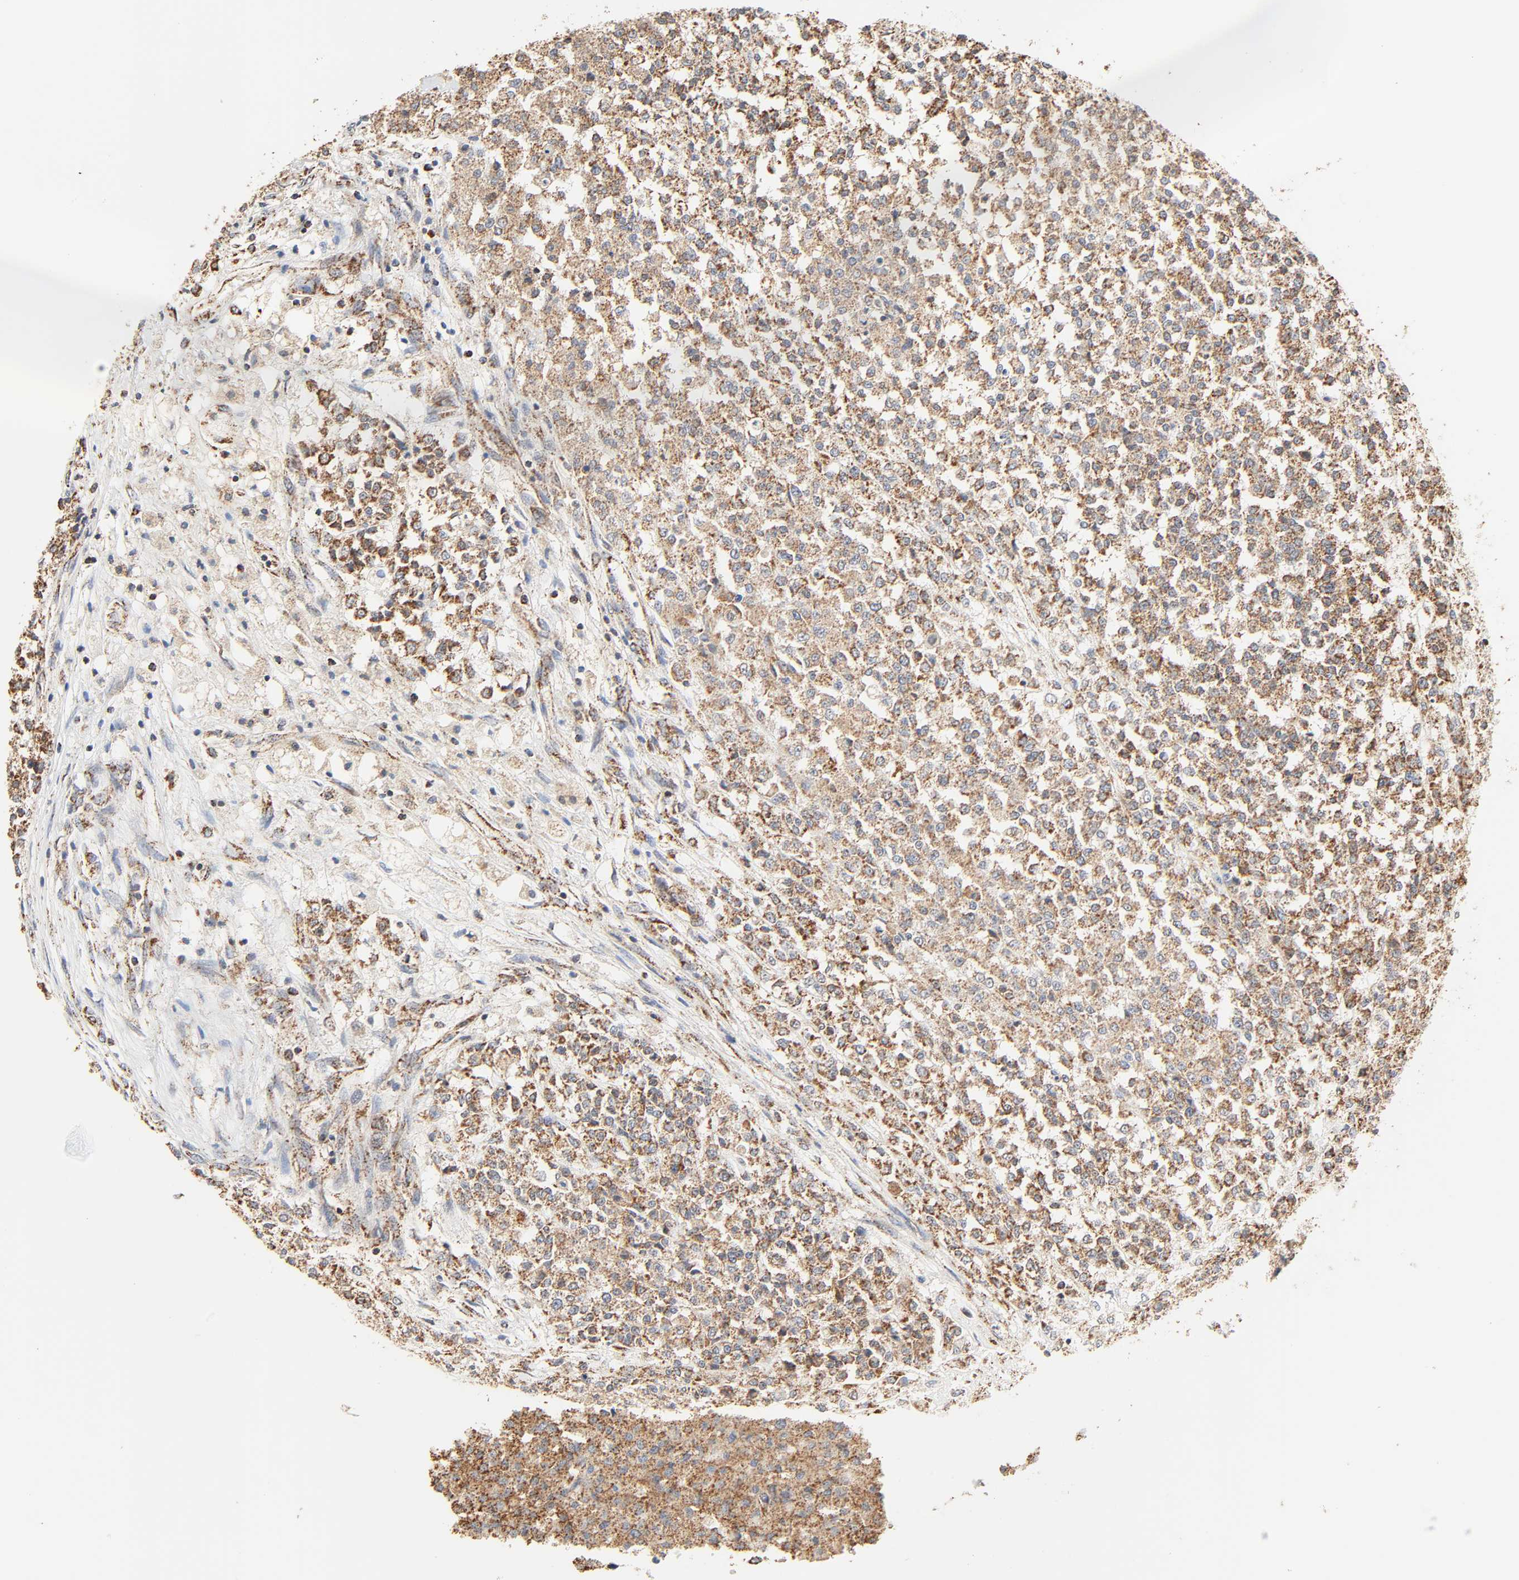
{"staining": {"intensity": "moderate", "quantity": ">75%", "location": "cytoplasmic/membranous"}, "tissue": "testis cancer", "cell_type": "Tumor cells", "image_type": "cancer", "snomed": [{"axis": "morphology", "description": "Seminoma, NOS"}, {"axis": "topography", "description": "Testis"}], "caption": "Brown immunohistochemical staining in testis cancer reveals moderate cytoplasmic/membranous staining in approximately >75% of tumor cells.", "gene": "ZMAT5", "patient": {"sex": "male", "age": 59}}